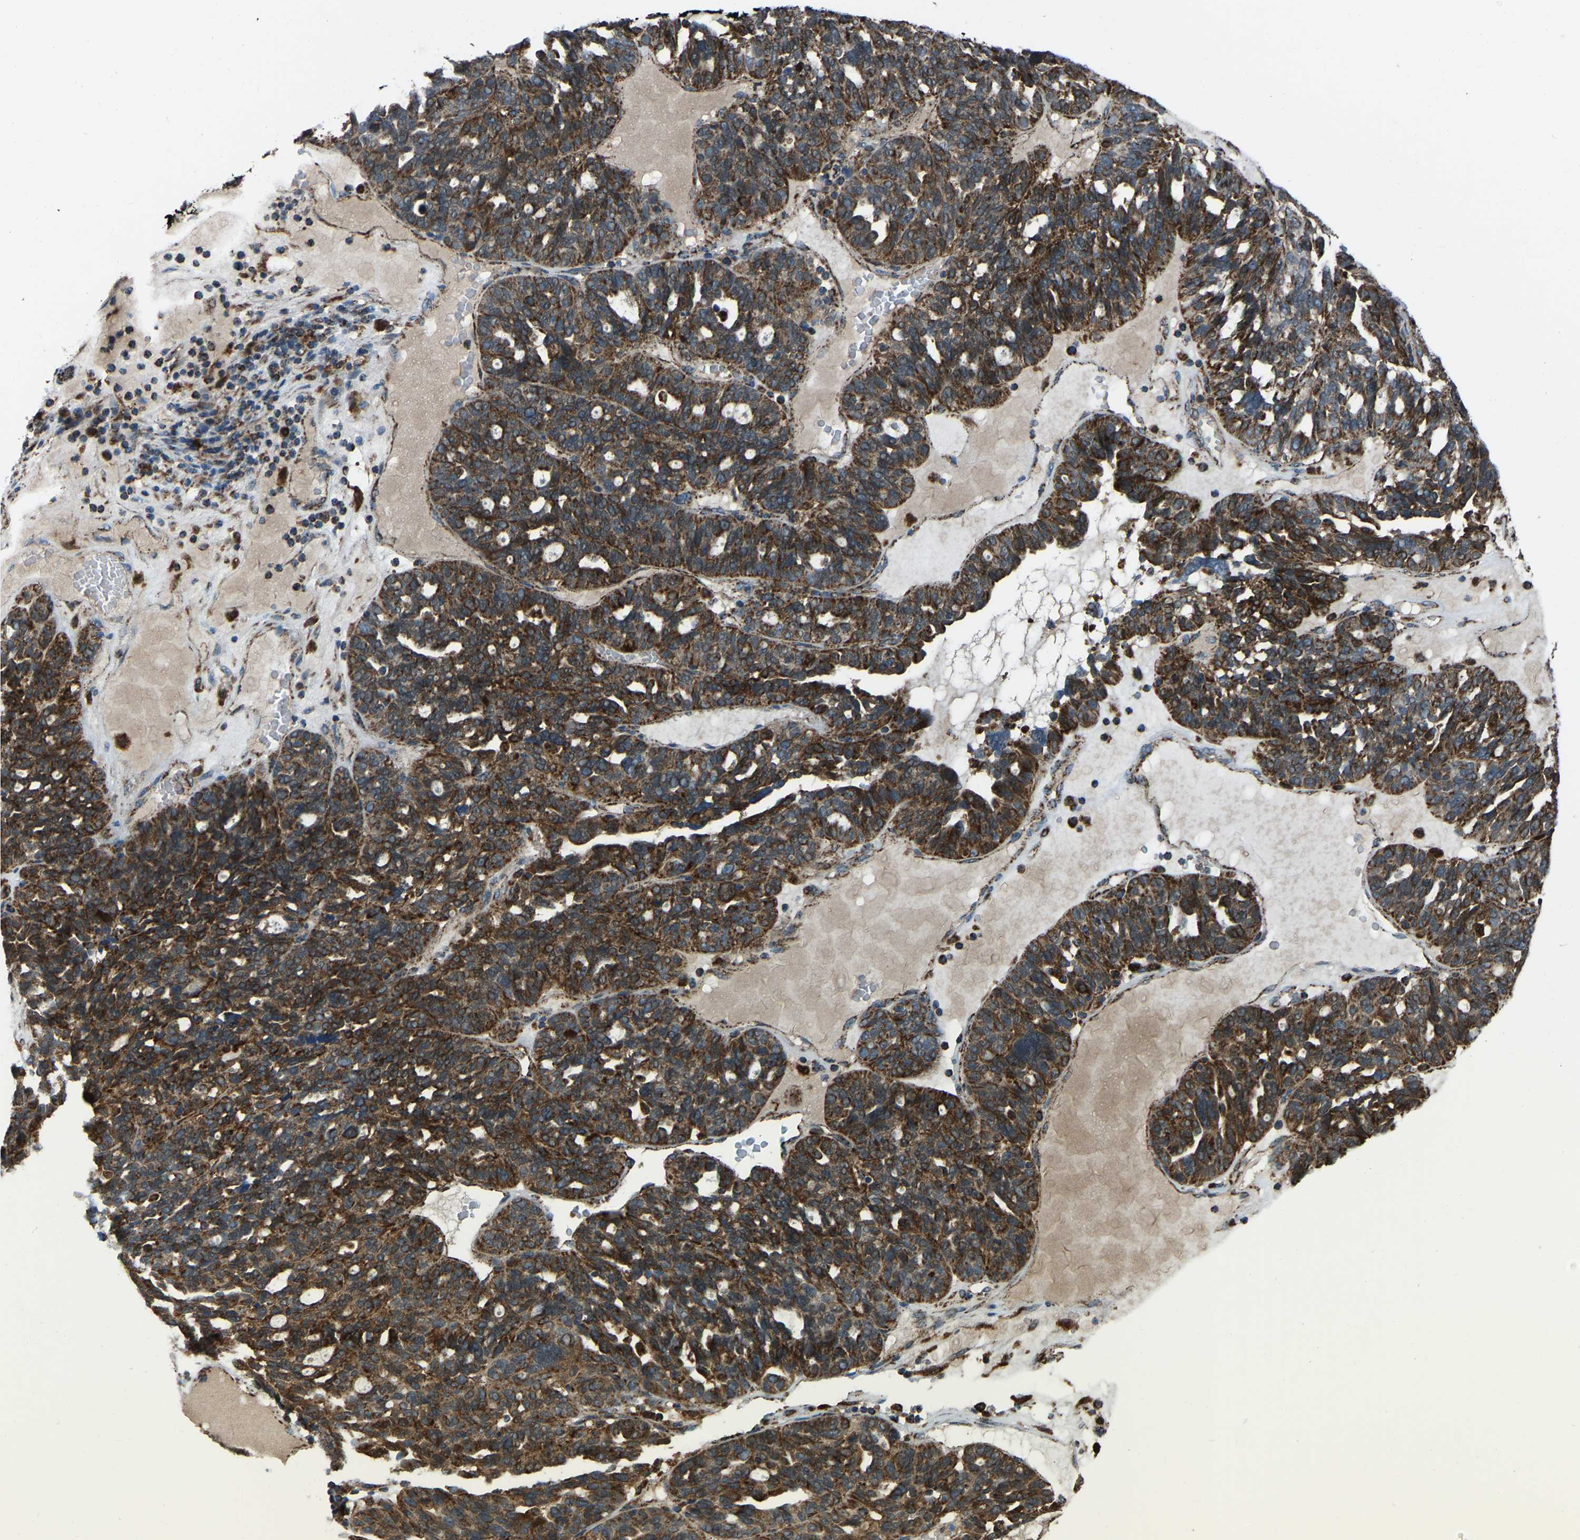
{"staining": {"intensity": "strong", "quantity": ">75%", "location": "cytoplasmic/membranous"}, "tissue": "ovarian cancer", "cell_type": "Tumor cells", "image_type": "cancer", "snomed": [{"axis": "morphology", "description": "Cystadenocarcinoma, serous, NOS"}, {"axis": "topography", "description": "Ovary"}], "caption": "Ovarian cancer stained for a protein (brown) exhibits strong cytoplasmic/membranous positive positivity in approximately >75% of tumor cells.", "gene": "AKR1A1", "patient": {"sex": "female", "age": 59}}